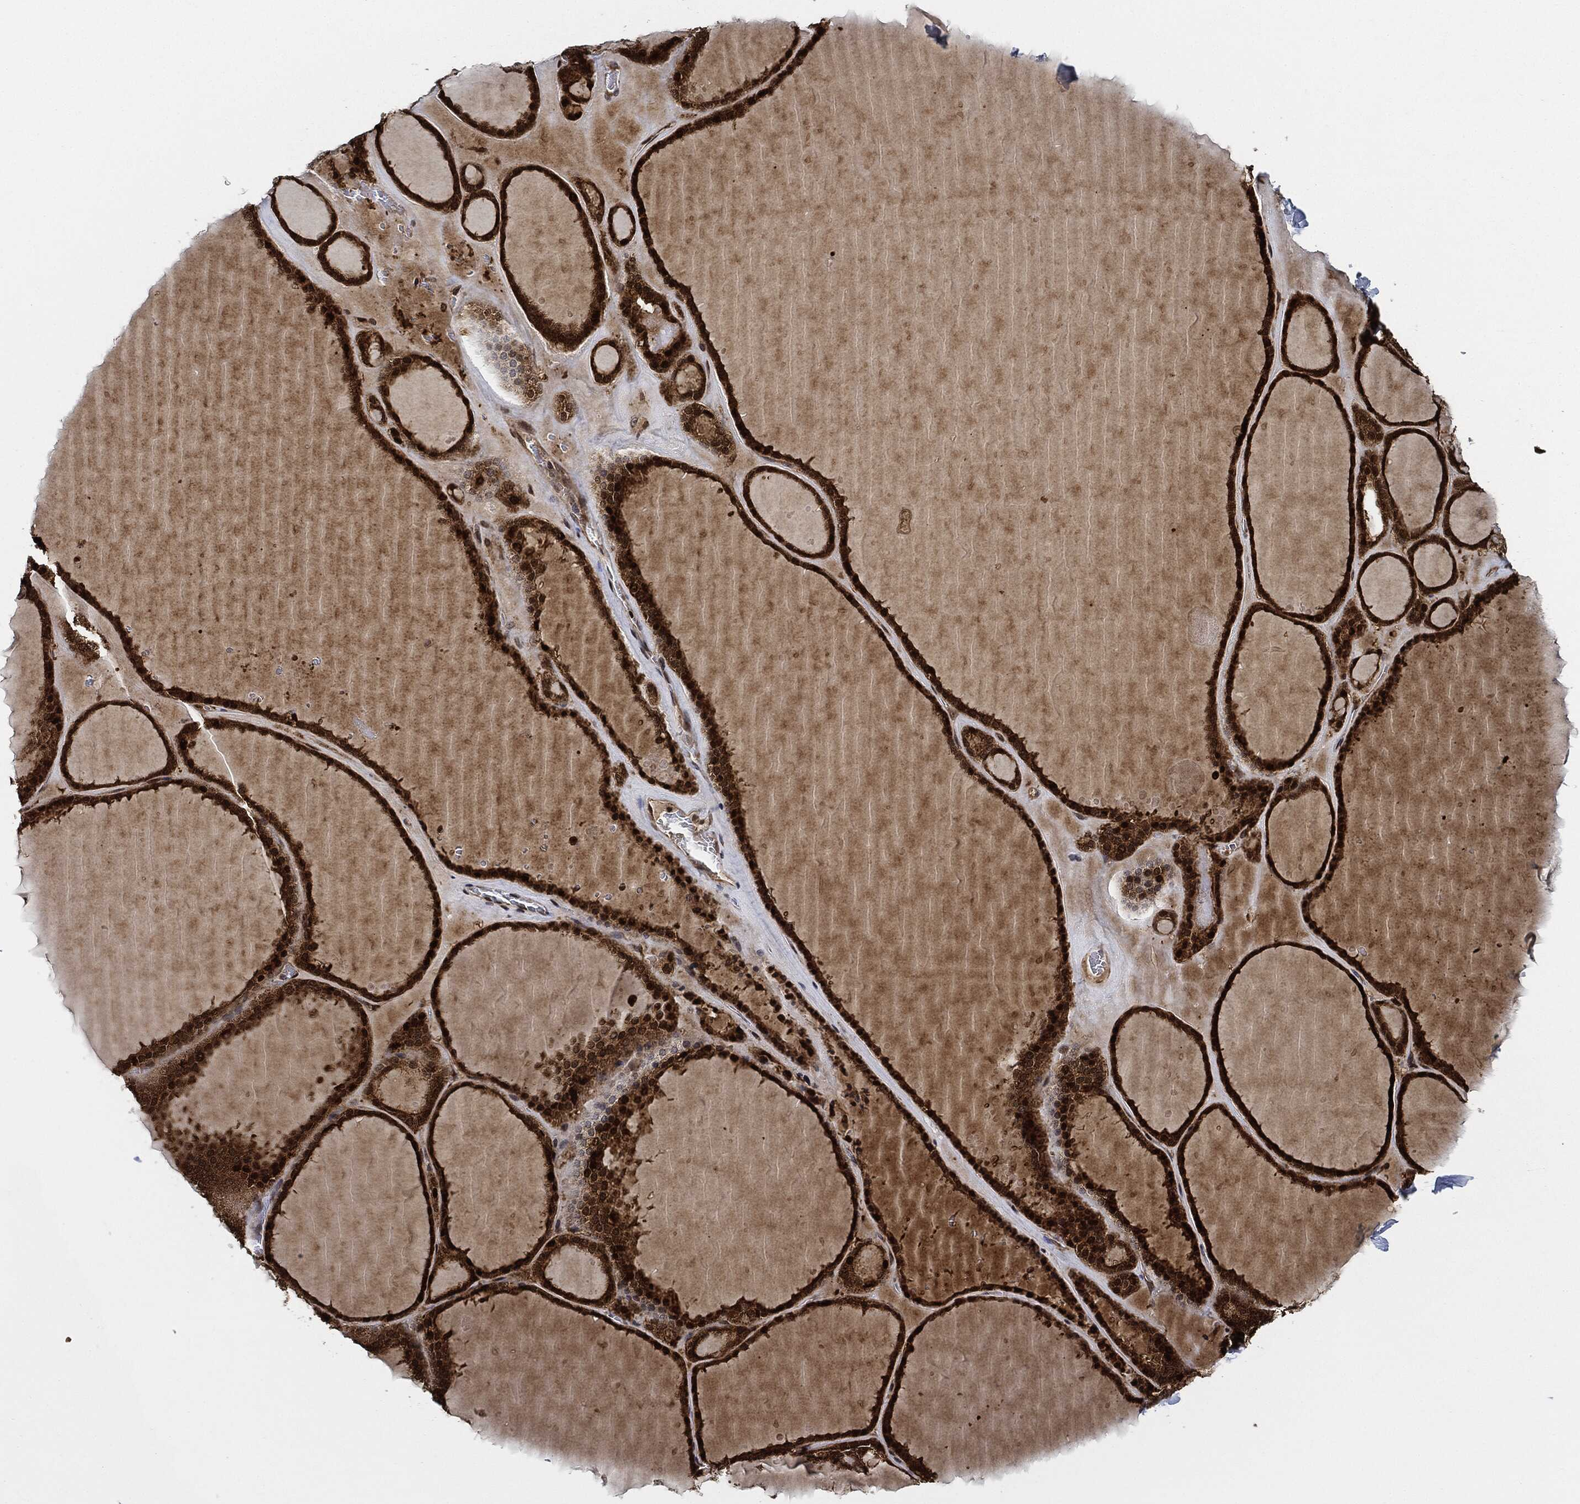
{"staining": {"intensity": "strong", "quantity": ">75%", "location": "cytoplasmic/membranous,nuclear"}, "tissue": "thyroid gland", "cell_type": "Glandular cells", "image_type": "normal", "snomed": [{"axis": "morphology", "description": "Normal tissue, NOS"}, {"axis": "topography", "description": "Thyroid gland"}], "caption": "This image demonstrates immunohistochemistry staining of benign thyroid gland, with high strong cytoplasmic/membranous,nuclear staining in approximately >75% of glandular cells.", "gene": "RNASEL", "patient": {"sex": "male", "age": 63}}